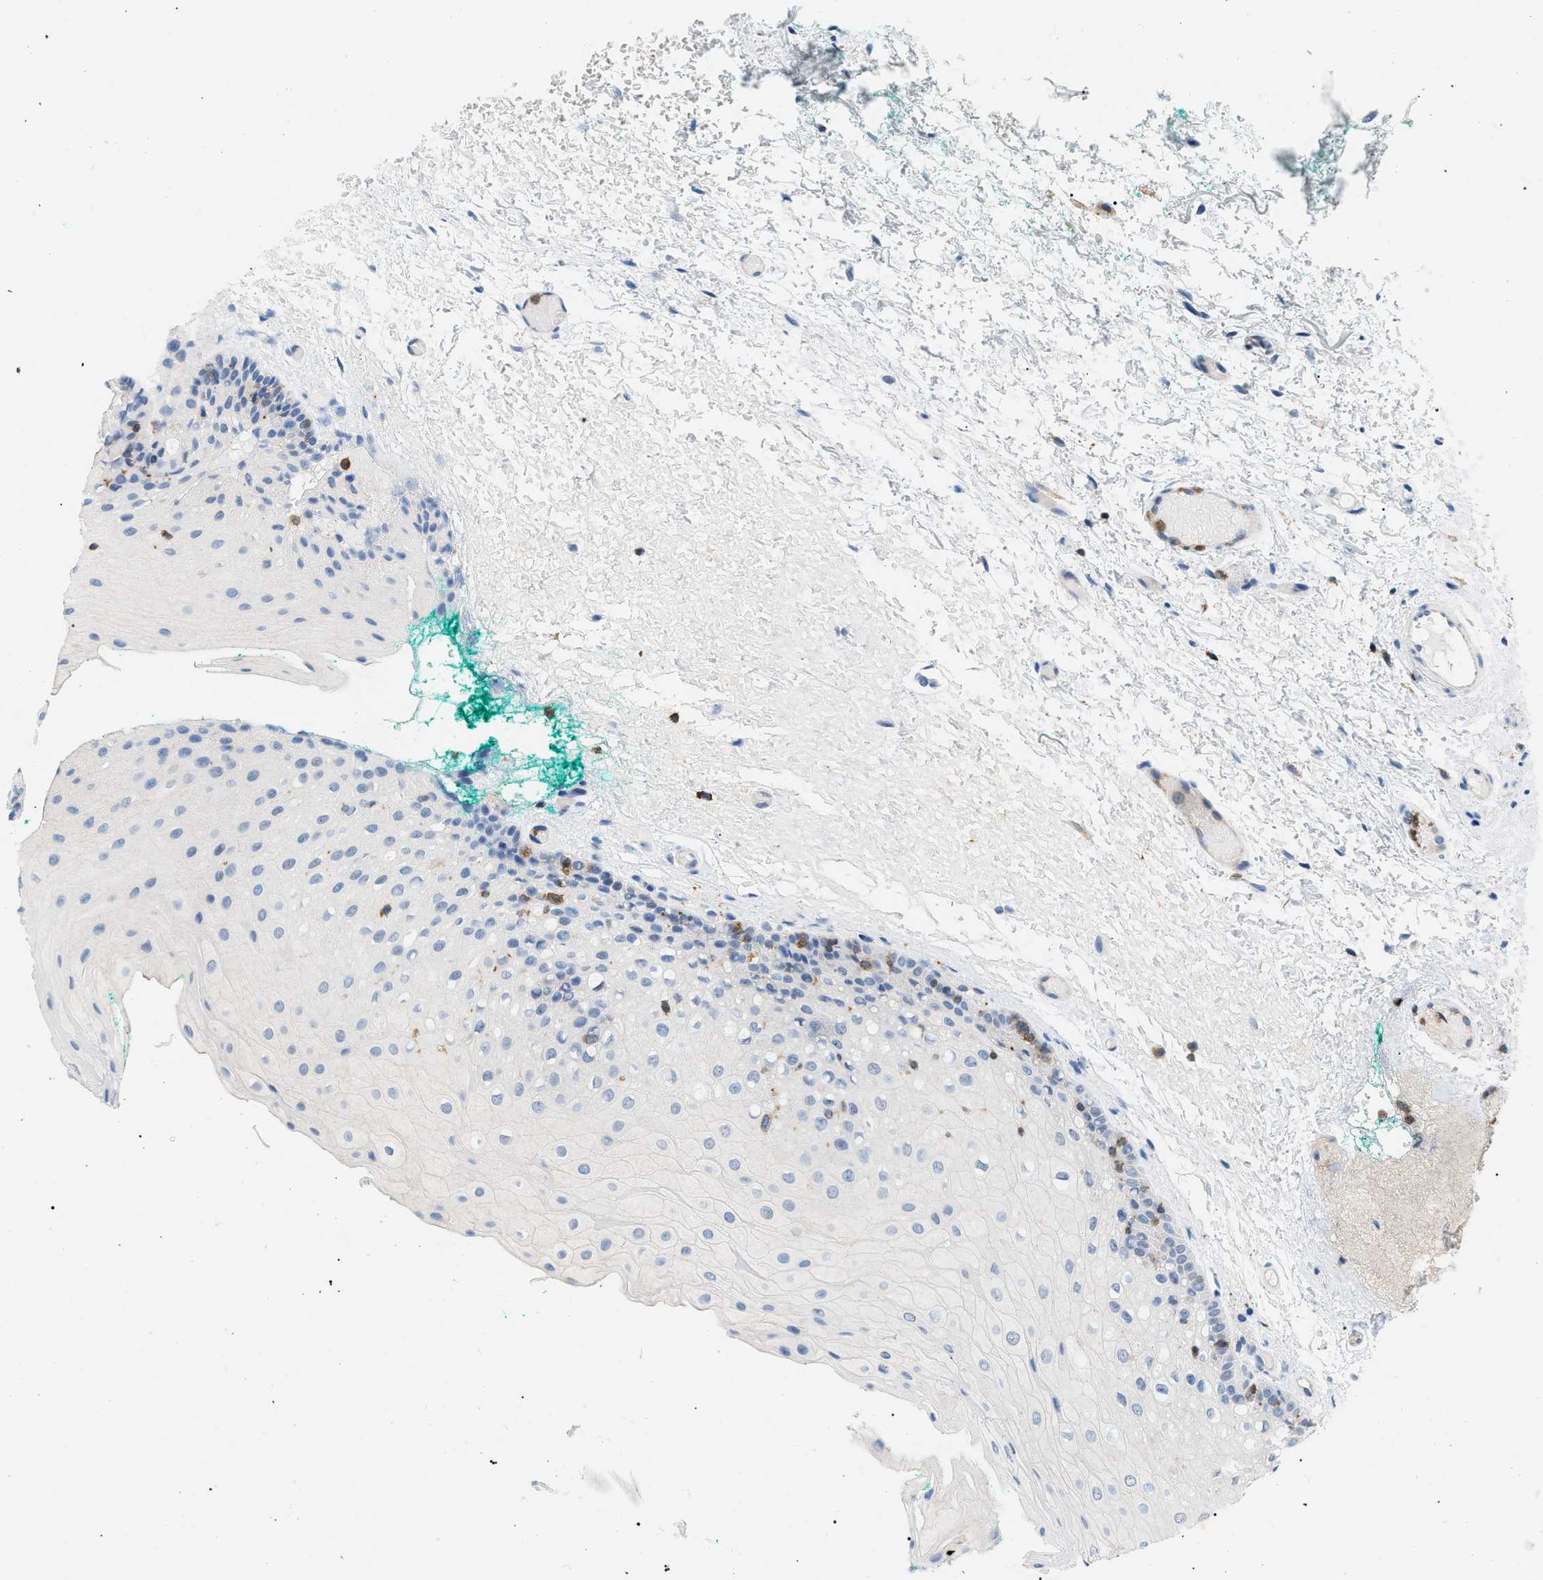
{"staining": {"intensity": "negative", "quantity": "none", "location": "none"}, "tissue": "oral mucosa", "cell_type": "Squamous epithelial cells", "image_type": "normal", "snomed": [{"axis": "morphology", "description": "Normal tissue, NOS"}, {"axis": "morphology", "description": "Squamous cell carcinoma, NOS"}, {"axis": "topography", "description": "Oral tissue"}, {"axis": "topography", "description": "Salivary gland"}, {"axis": "topography", "description": "Head-Neck"}], "caption": "Human oral mucosa stained for a protein using IHC reveals no expression in squamous epithelial cells.", "gene": "INPP5D", "patient": {"sex": "female", "age": 62}}